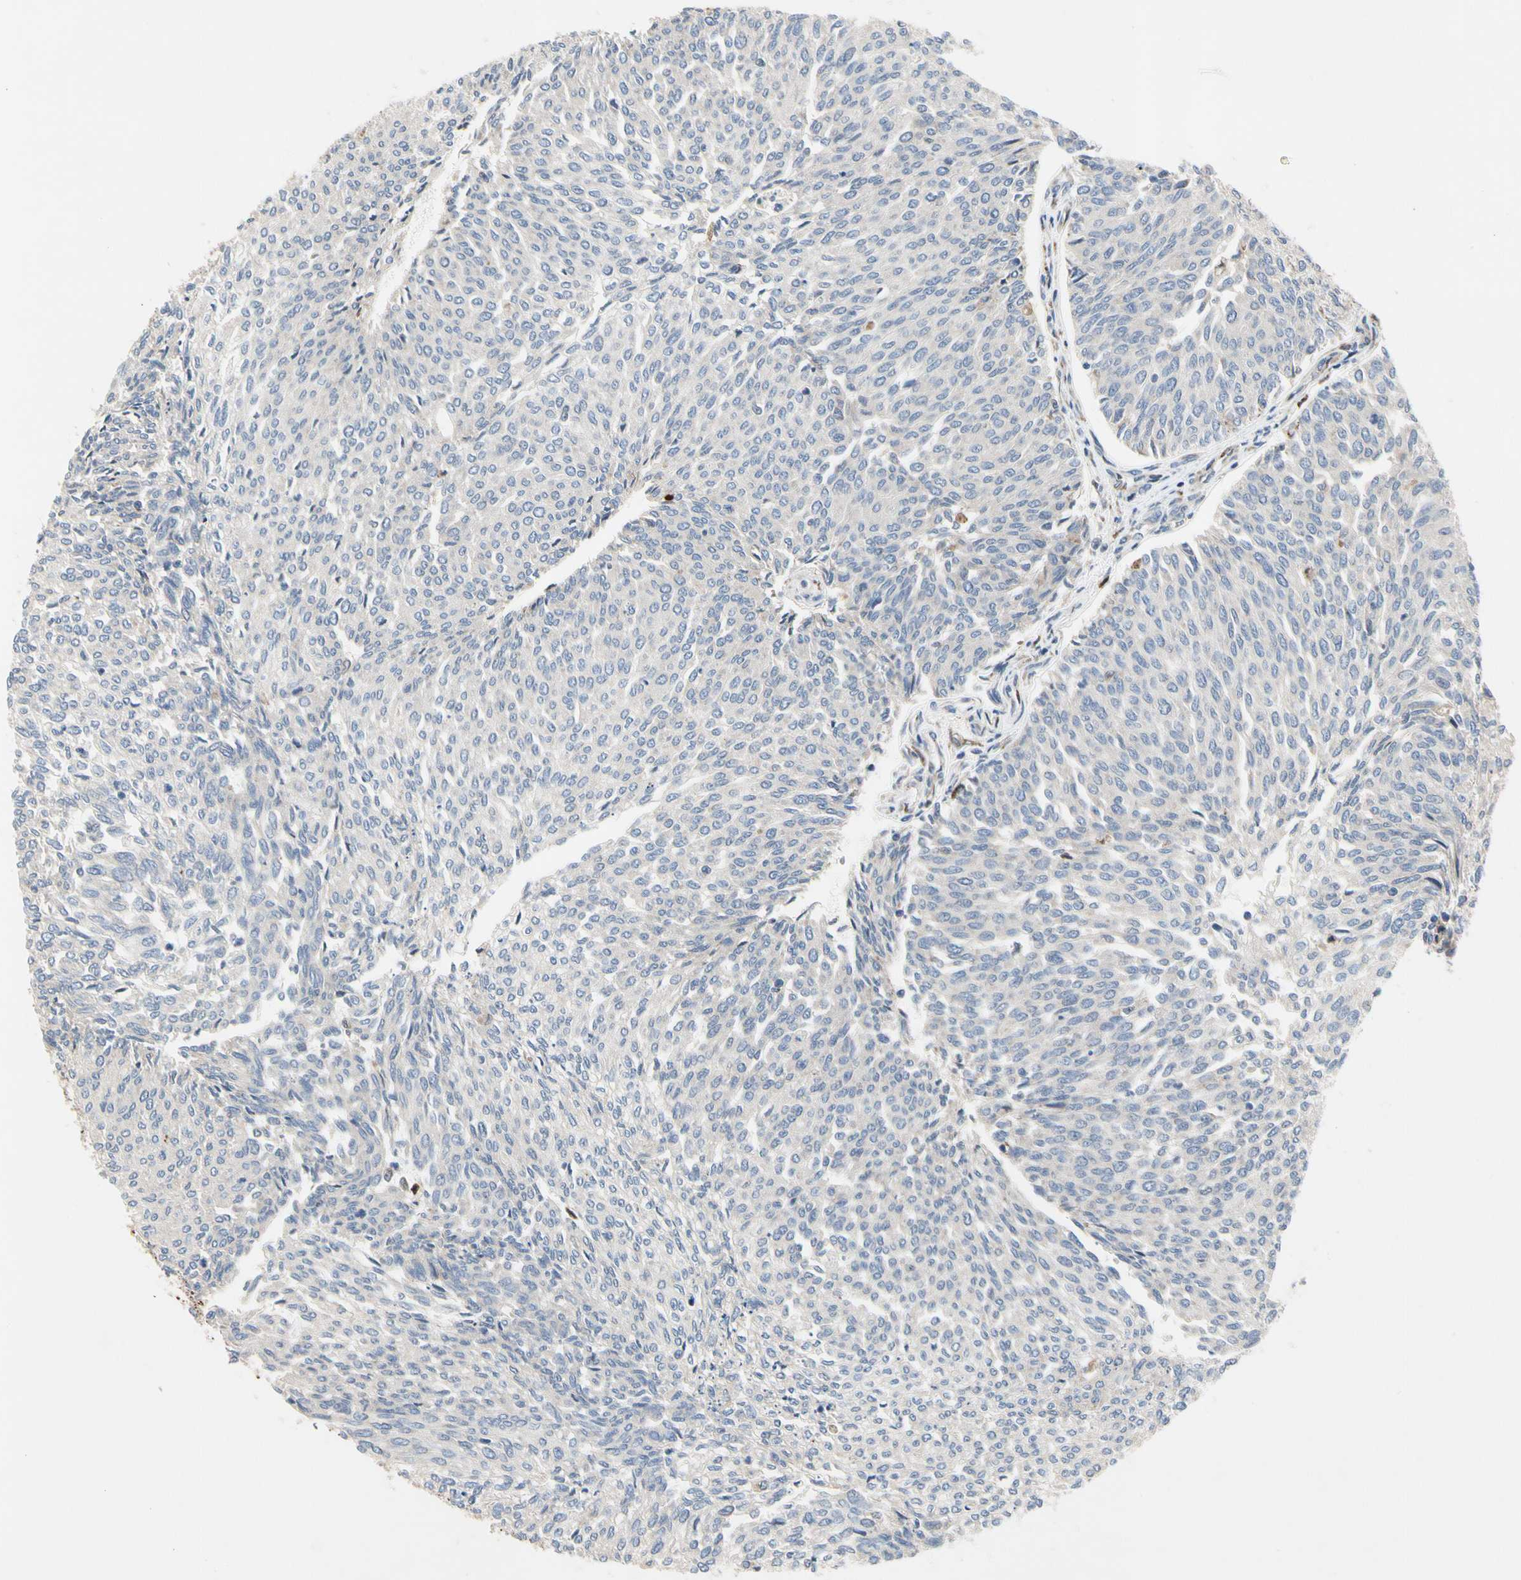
{"staining": {"intensity": "negative", "quantity": "none", "location": "none"}, "tissue": "urothelial cancer", "cell_type": "Tumor cells", "image_type": "cancer", "snomed": [{"axis": "morphology", "description": "Urothelial carcinoma, Low grade"}, {"axis": "topography", "description": "Urinary bladder"}], "caption": "Tumor cells are negative for brown protein staining in low-grade urothelial carcinoma.", "gene": "MMEL1", "patient": {"sex": "female", "age": 79}}